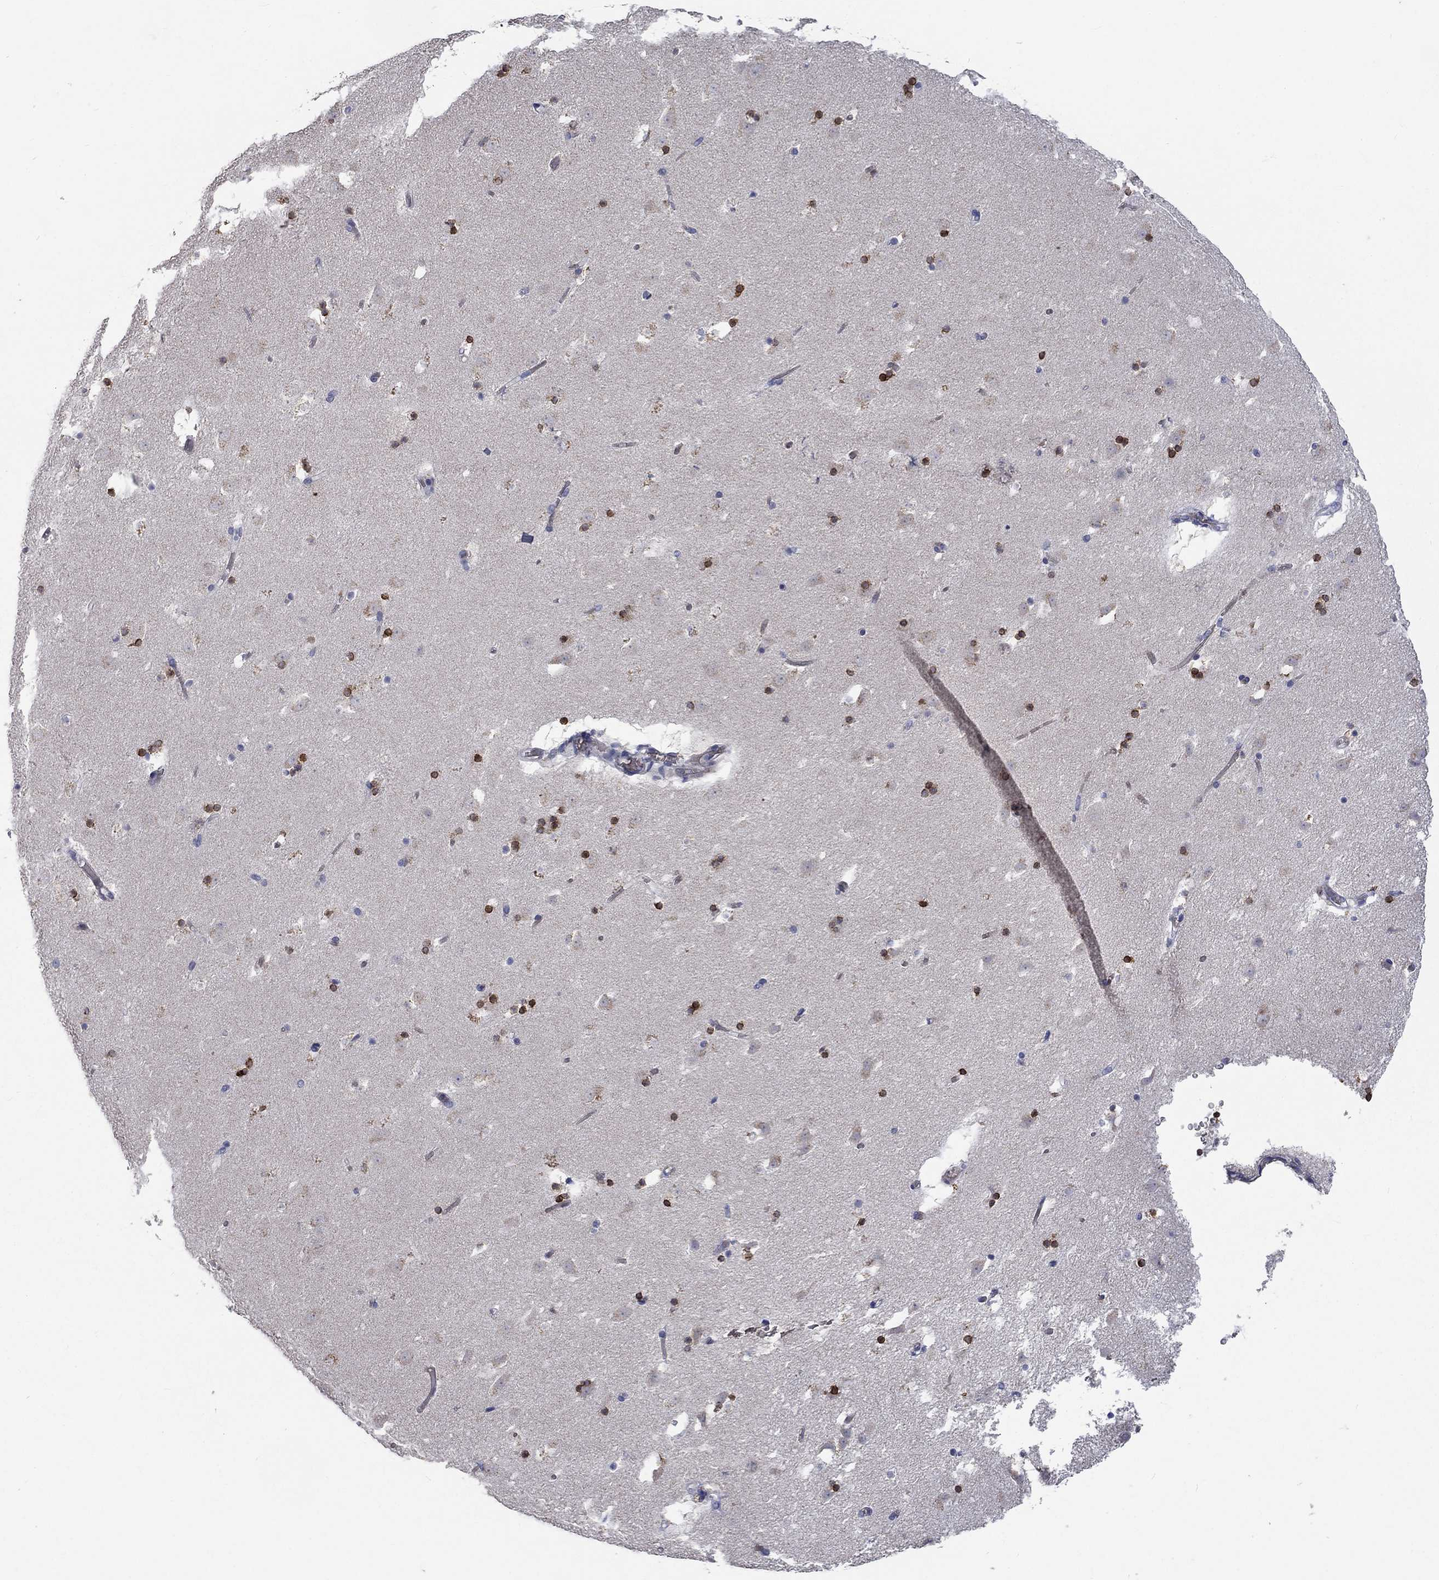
{"staining": {"intensity": "strong", "quantity": "<25%", "location": "cytoplasmic/membranous"}, "tissue": "caudate", "cell_type": "Glial cells", "image_type": "normal", "snomed": [{"axis": "morphology", "description": "Normal tissue, NOS"}, {"axis": "topography", "description": "Lateral ventricle wall"}], "caption": "Normal caudate exhibits strong cytoplasmic/membranous staining in about <25% of glial cells.", "gene": "UGT8", "patient": {"sex": "female", "age": 42}}